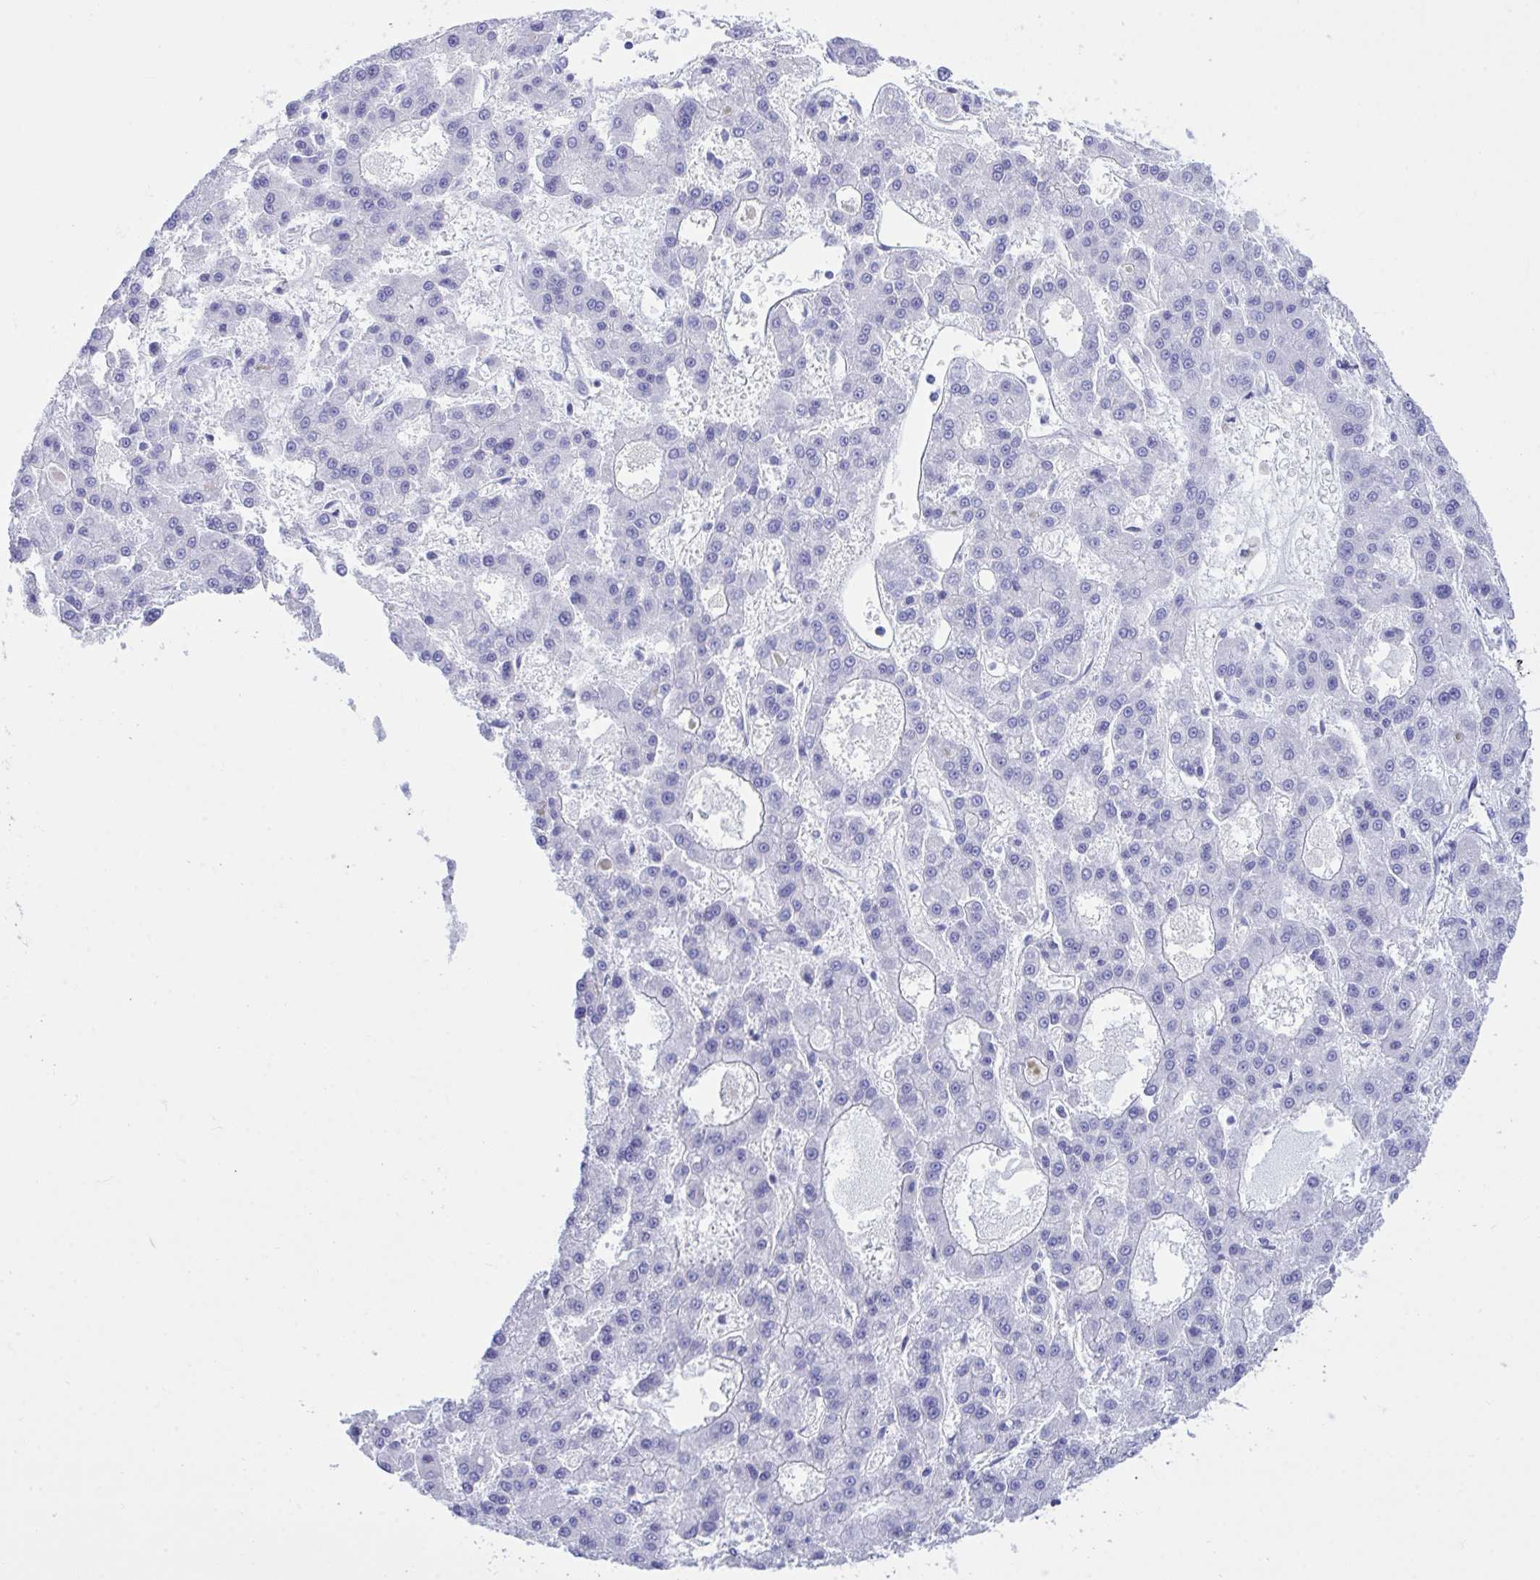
{"staining": {"intensity": "negative", "quantity": "none", "location": "none"}, "tissue": "liver cancer", "cell_type": "Tumor cells", "image_type": "cancer", "snomed": [{"axis": "morphology", "description": "Carcinoma, Hepatocellular, NOS"}, {"axis": "topography", "description": "Liver"}], "caption": "This is a micrograph of immunohistochemistry (IHC) staining of liver hepatocellular carcinoma, which shows no staining in tumor cells. Nuclei are stained in blue.", "gene": "BEX5", "patient": {"sex": "male", "age": 70}}